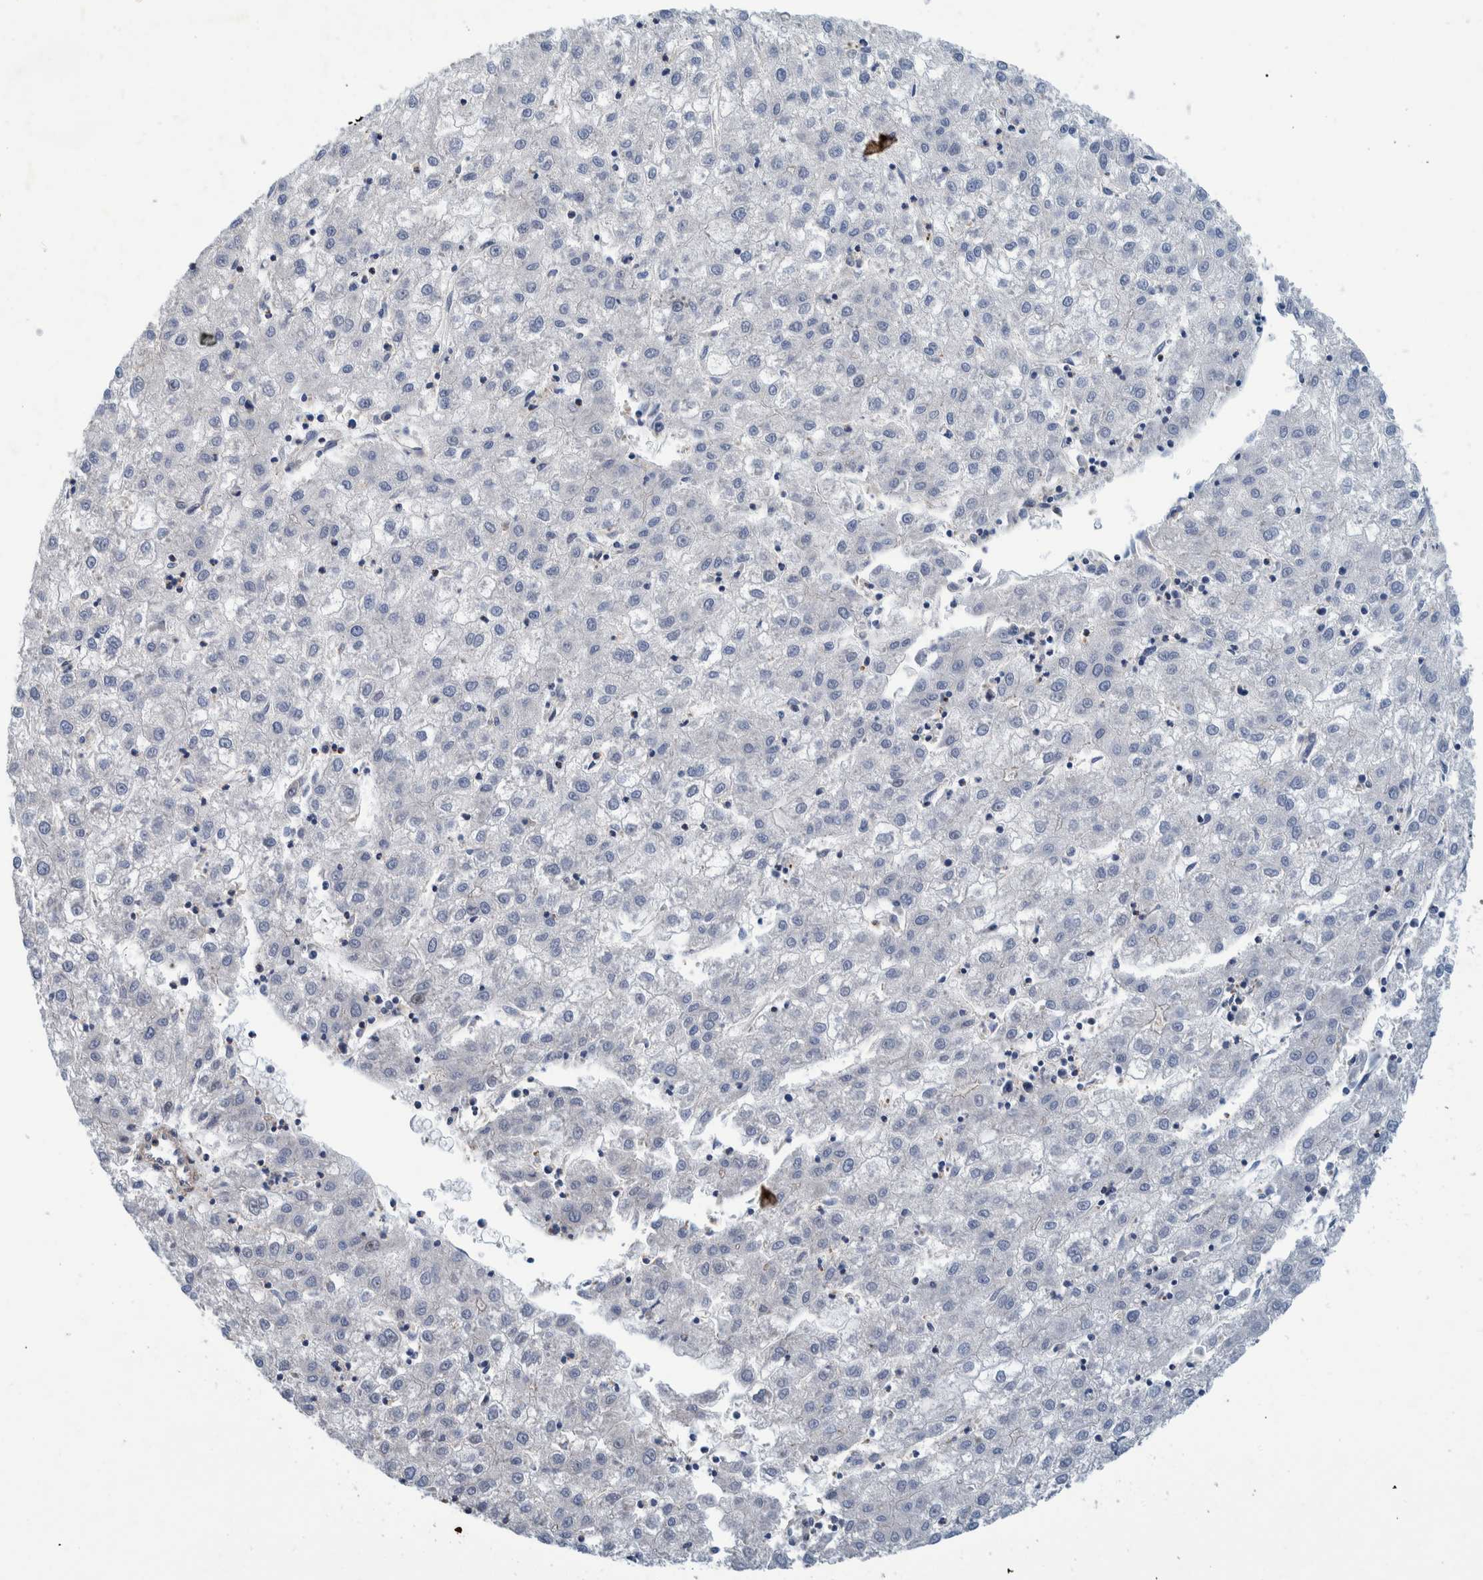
{"staining": {"intensity": "negative", "quantity": "none", "location": "none"}, "tissue": "liver cancer", "cell_type": "Tumor cells", "image_type": "cancer", "snomed": [{"axis": "morphology", "description": "Carcinoma, Hepatocellular, NOS"}, {"axis": "topography", "description": "Liver"}], "caption": "IHC micrograph of neoplastic tissue: liver cancer stained with DAB (3,3'-diaminobenzidine) exhibits no significant protein staining in tumor cells.", "gene": "MKS1", "patient": {"sex": "male", "age": 72}}